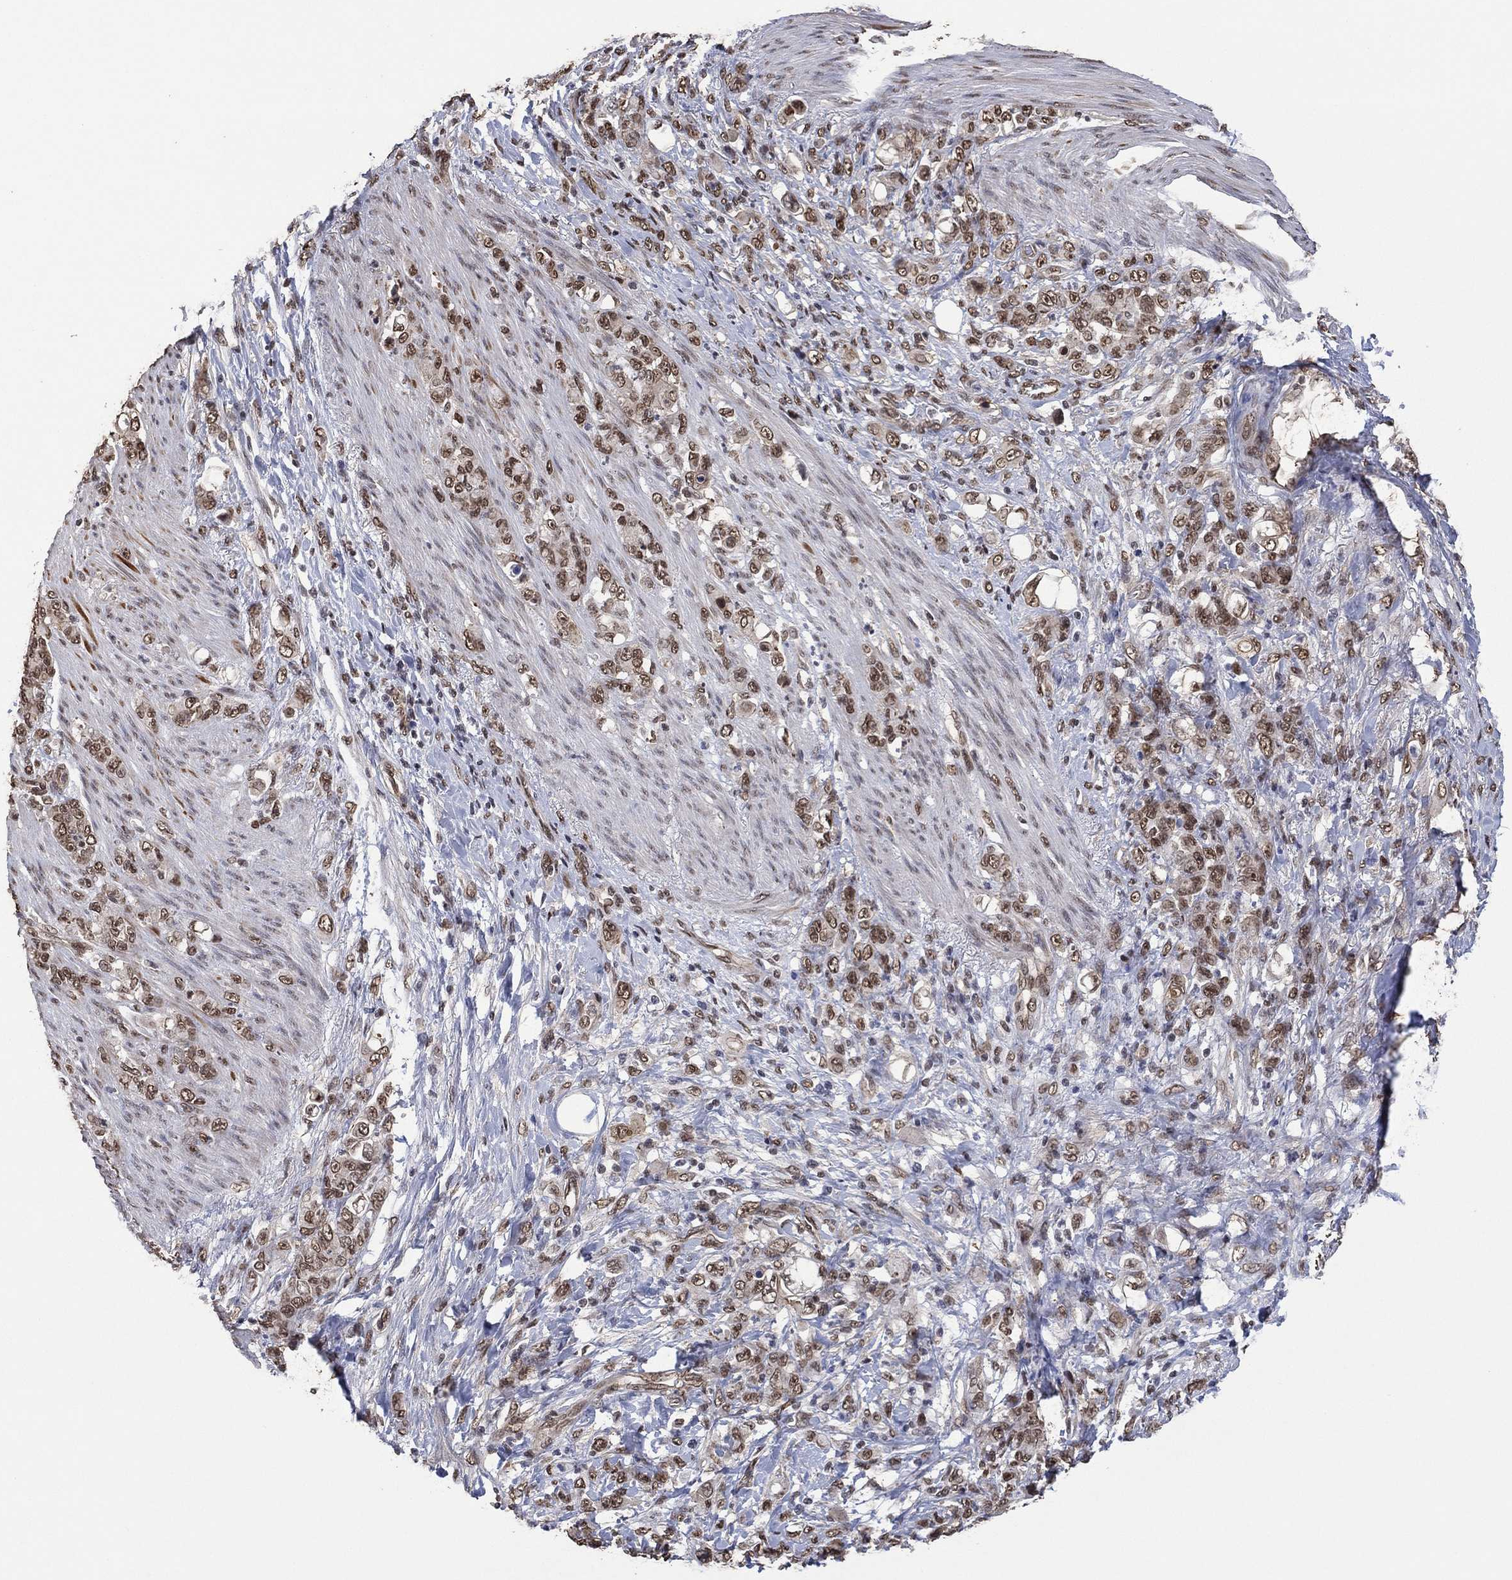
{"staining": {"intensity": "weak", "quantity": "25%-75%", "location": "nuclear"}, "tissue": "stomach cancer", "cell_type": "Tumor cells", "image_type": "cancer", "snomed": [{"axis": "morphology", "description": "Adenocarcinoma, NOS"}, {"axis": "topography", "description": "Stomach"}], "caption": "Protein staining exhibits weak nuclear staining in approximately 25%-75% of tumor cells in stomach cancer (adenocarcinoma).", "gene": "EHMT1", "patient": {"sex": "female", "age": 79}}